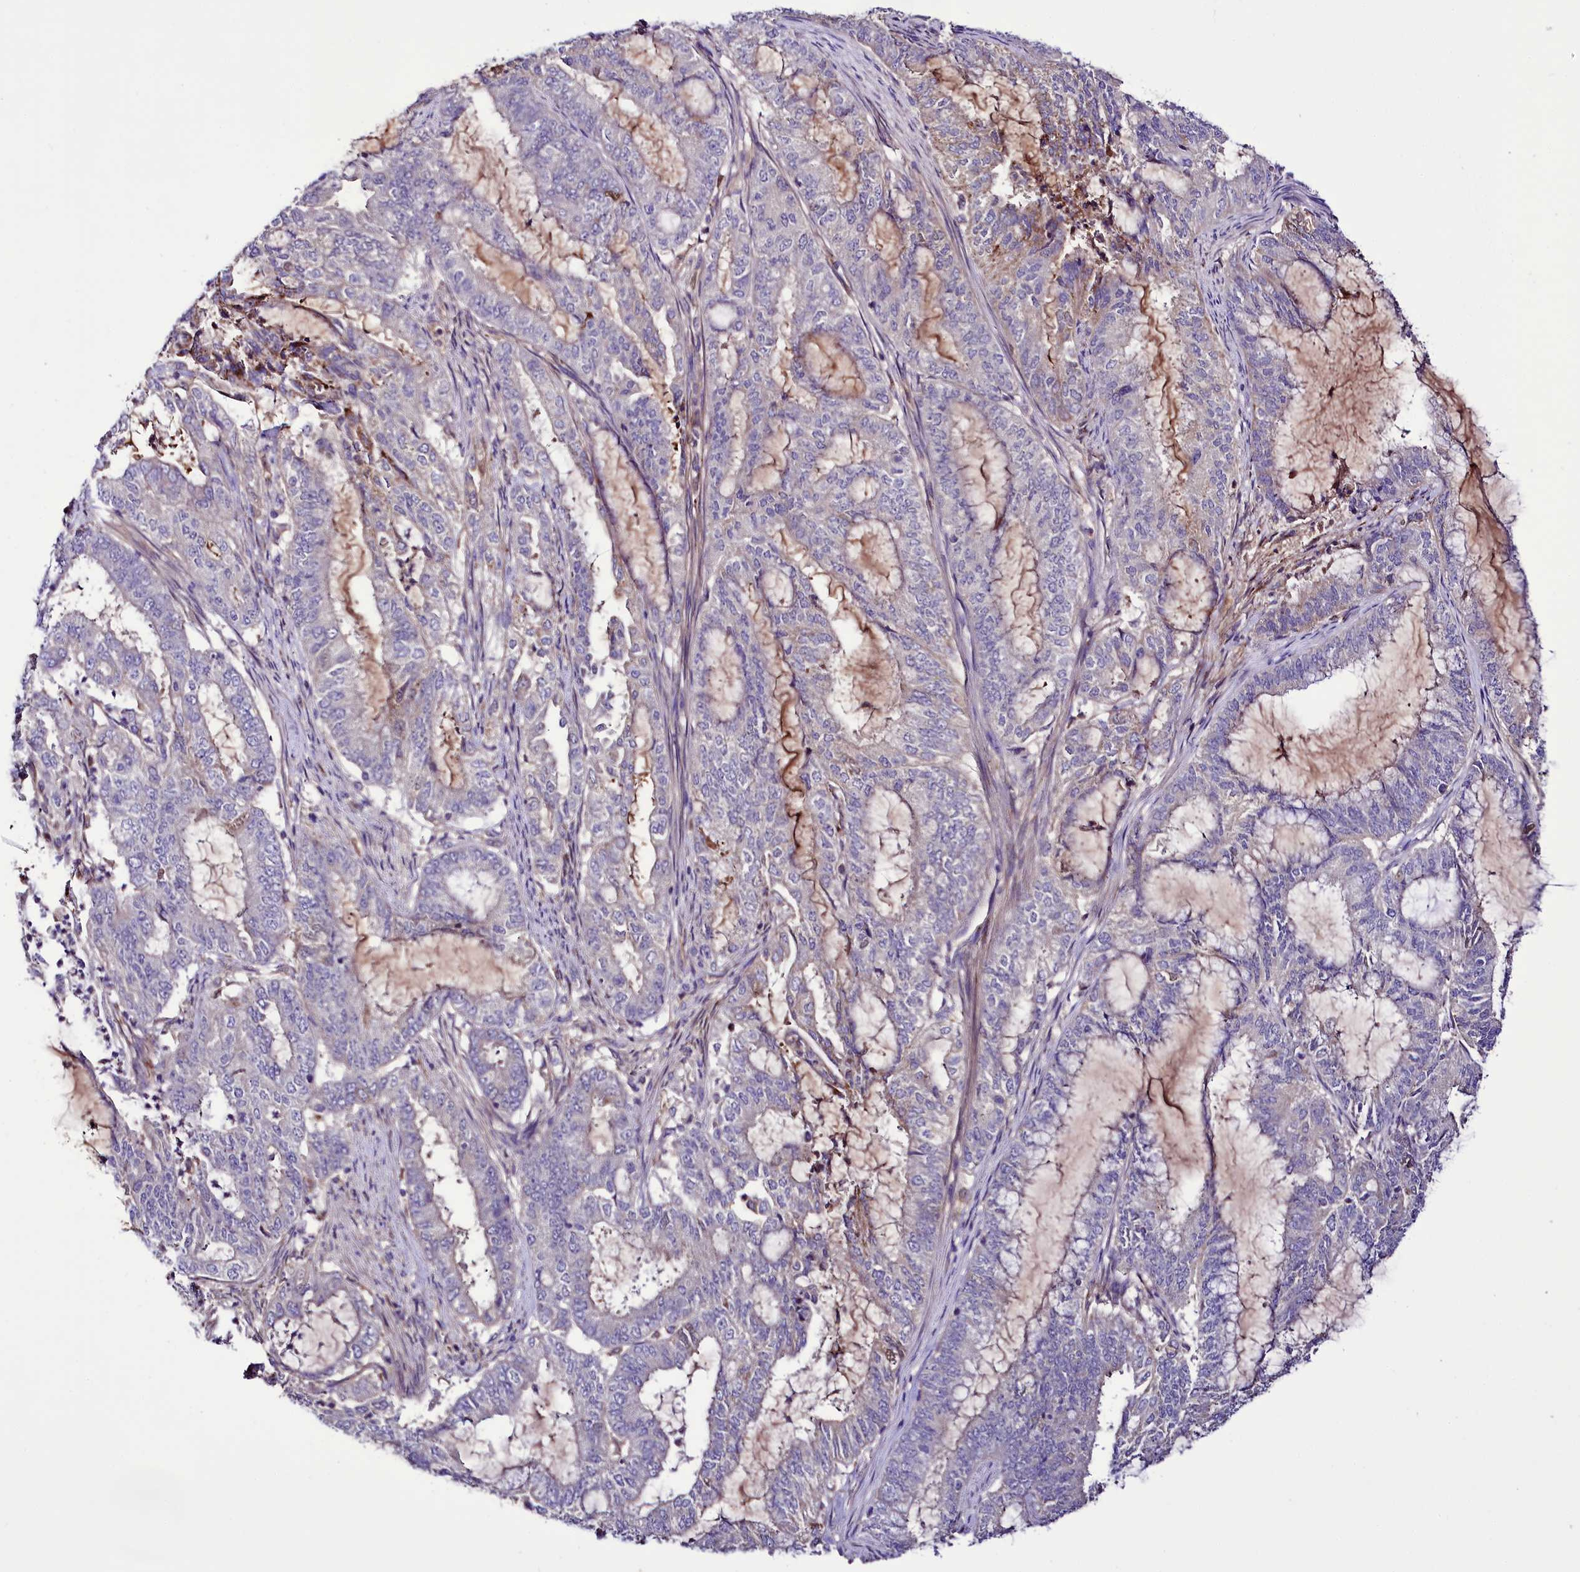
{"staining": {"intensity": "negative", "quantity": "none", "location": "none"}, "tissue": "endometrial cancer", "cell_type": "Tumor cells", "image_type": "cancer", "snomed": [{"axis": "morphology", "description": "Adenocarcinoma, NOS"}, {"axis": "topography", "description": "Endometrium"}], "caption": "The IHC micrograph has no significant expression in tumor cells of endometrial adenocarcinoma tissue.", "gene": "PPP1R32", "patient": {"sex": "female", "age": 51}}